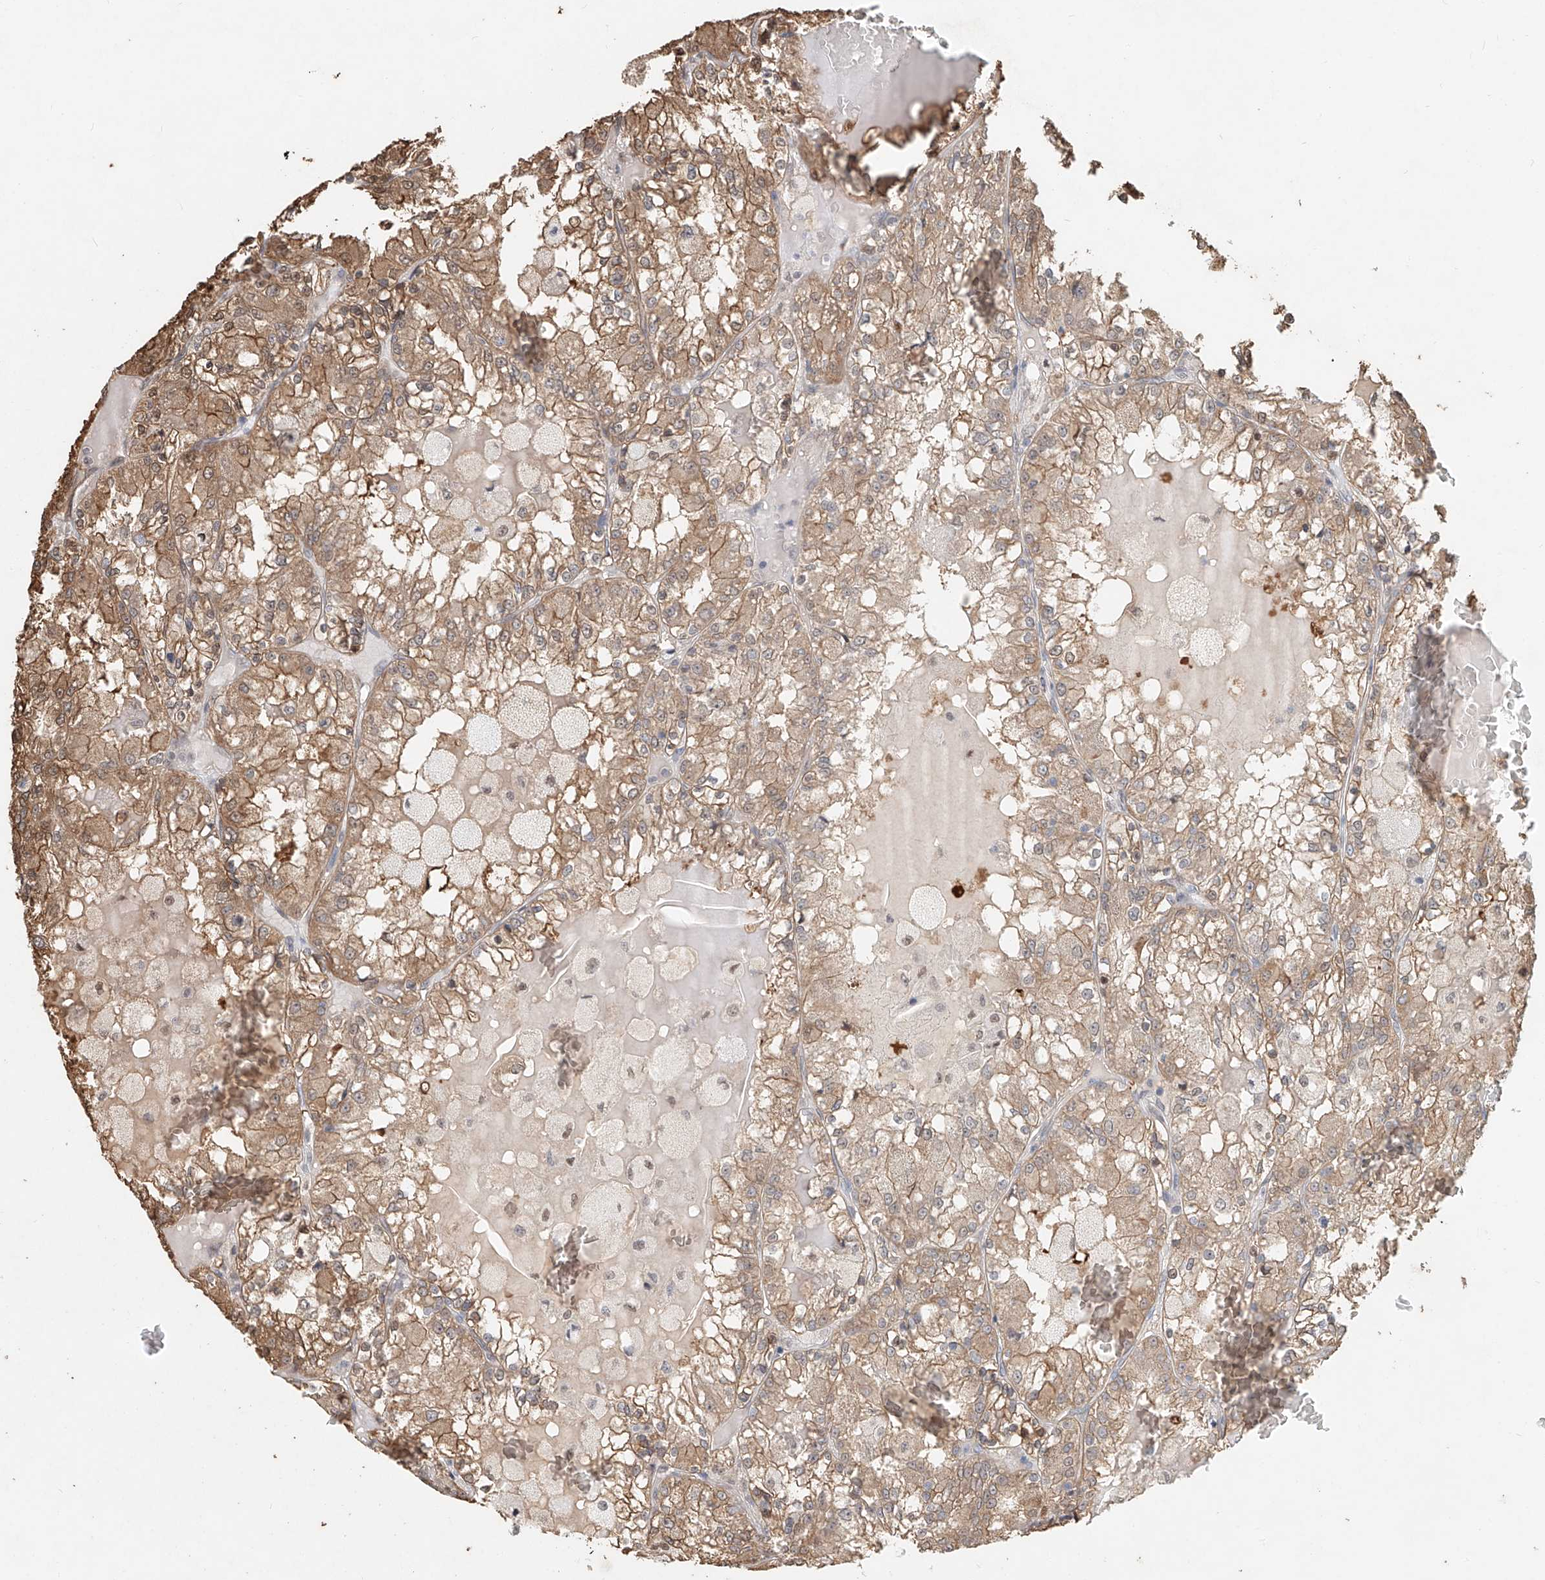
{"staining": {"intensity": "moderate", "quantity": ">75%", "location": "cytoplasmic/membranous"}, "tissue": "renal cancer", "cell_type": "Tumor cells", "image_type": "cancer", "snomed": [{"axis": "morphology", "description": "Adenocarcinoma, NOS"}, {"axis": "topography", "description": "Kidney"}], "caption": "Tumor cells show medium levels of moderate cytoplasmic/membranous positivity in about >75% of cells in adenocarcinoma (renal).", "gene": "RMND1", "patient": {"sex": "female", "age": 56}}